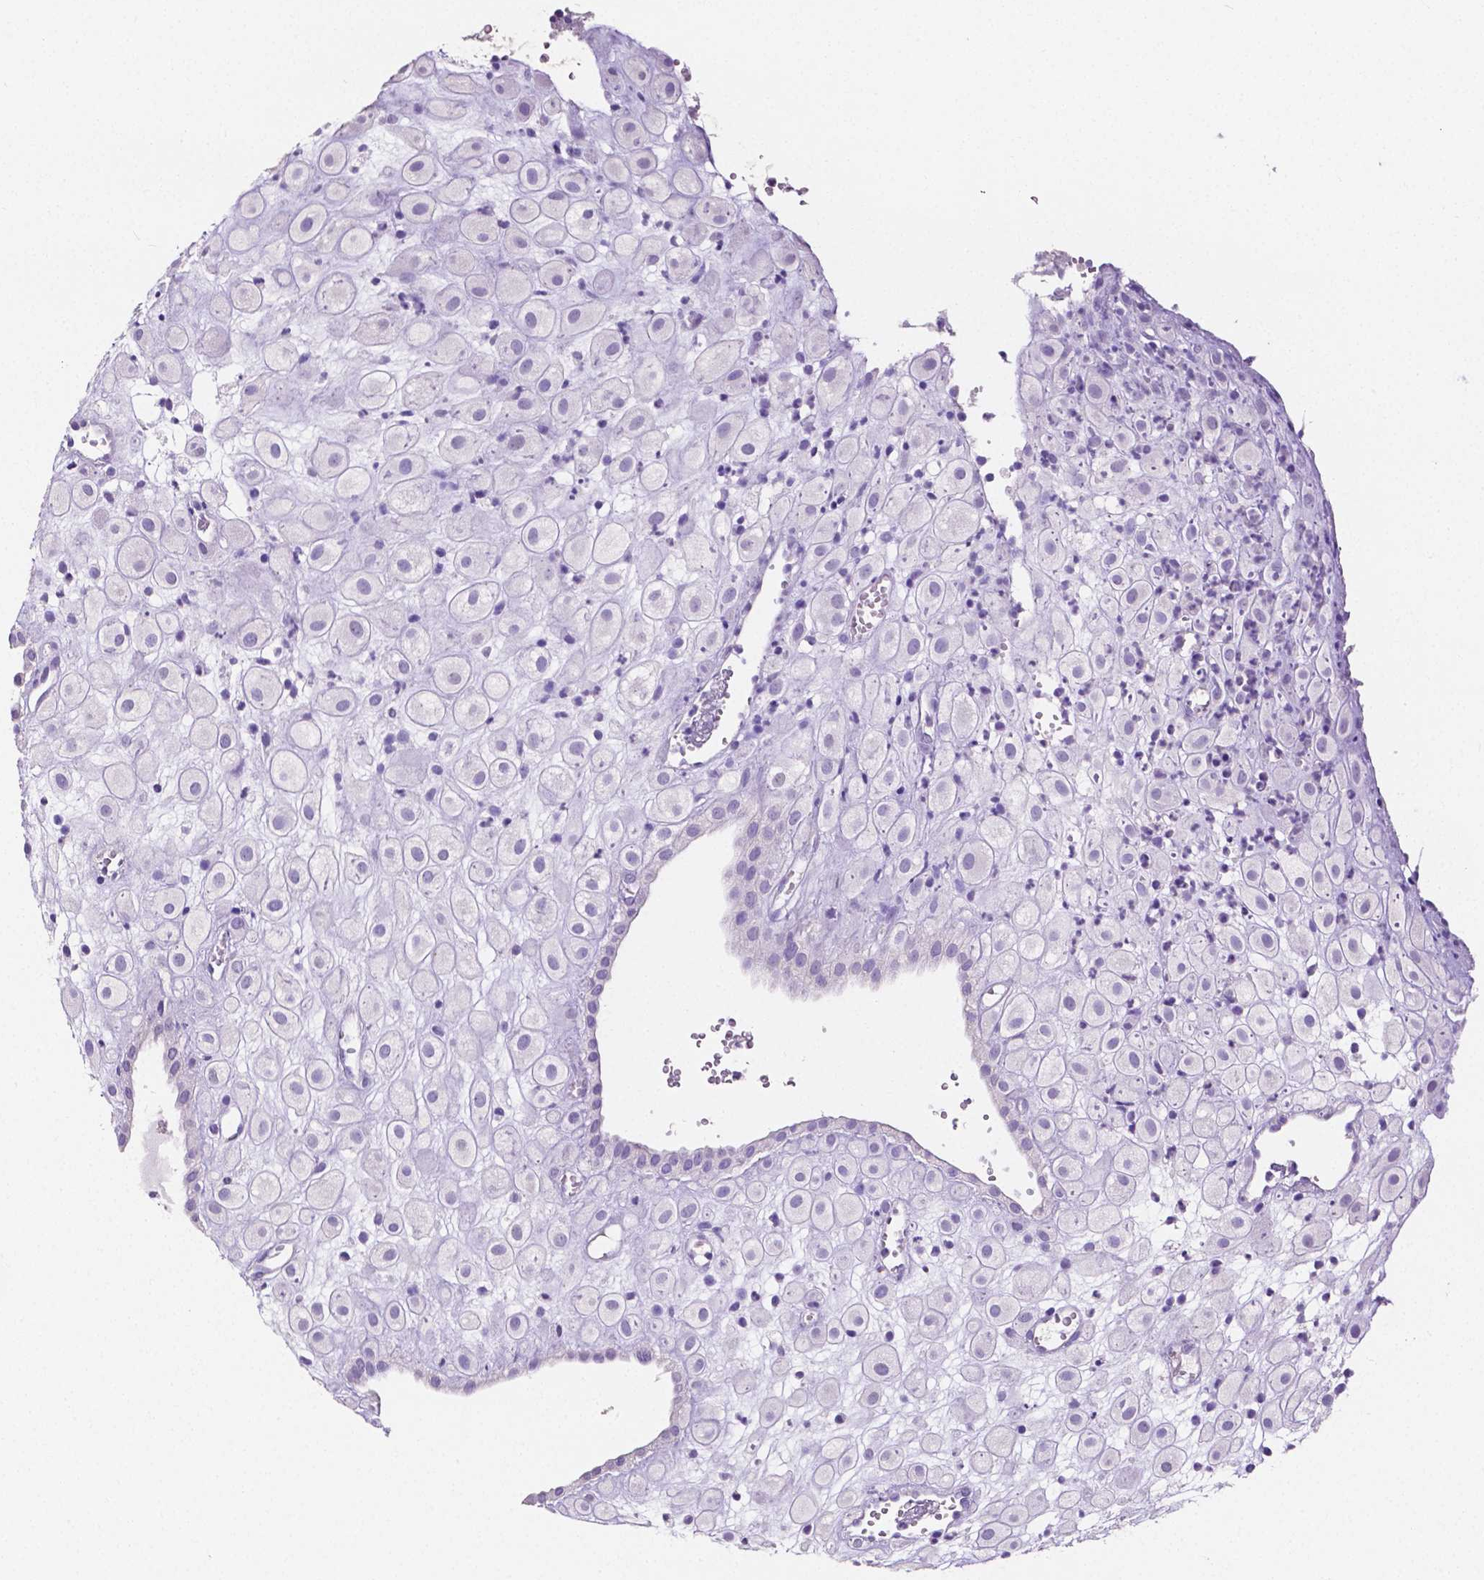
{"staining": {"intensity": "negative", "quantity": "none", "location": "none"}, "tissue": "placenta", "cell_type": "Decidual cells", "image_type": "normal", "snomed": [{"axis": "morphology", "description": "Normal tissue, NOS"}, {"axis": "topography", "description": "Placenta"}], "caption": "Immunohistochemical staining of benign placenta shows no significant expression in decidual cells. The staining was performed using DAB to visualize the protein expression in brown, while the nuclei were stained in blue with hematoxylin (Magnification: 20x).", "gene": "SLC22A2", "patient": {"sex": "female", "age": 24}}